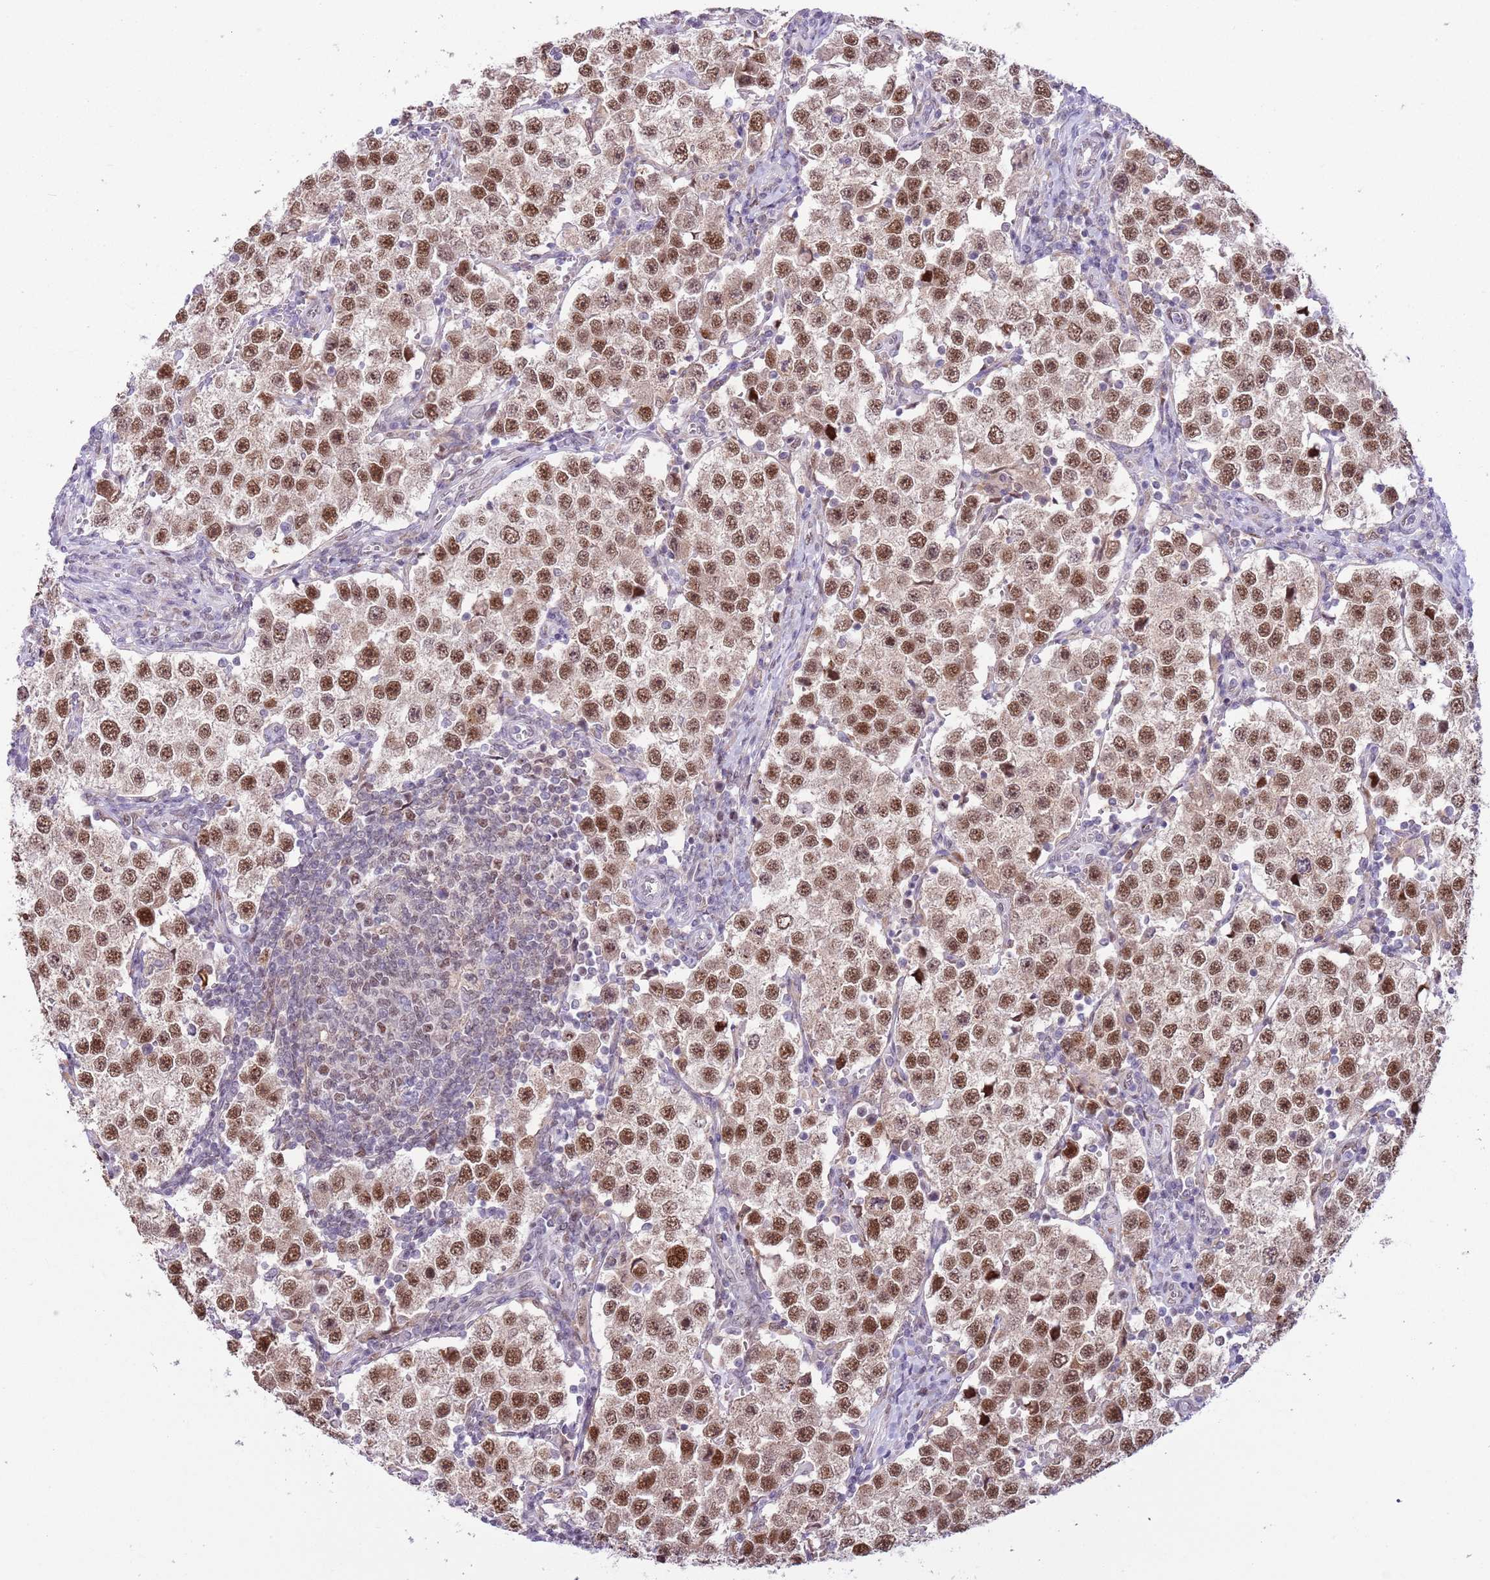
{"staining": {"intensity": "moderate", "quantity": ">75%", "location": "nuclear"}, "tissue": "testis cancer", "cell_type": "Tumor cells", "image_type": "cancer", "snomed": [{"axis": "morphology", "description": "Seminoma, NOS"}, {"axis": "topography", "description": "Testis"}], "caption": "Testis cancer (seminoma) stained with immunohistochemistry exhibits moderate nuclear staining in about >75% of tumor cells. (brown staining indicates protein expression, while blue staining denotes nuclei).", "gene": "ZNF576", "patient": {"sex": "male", "age": 37}}